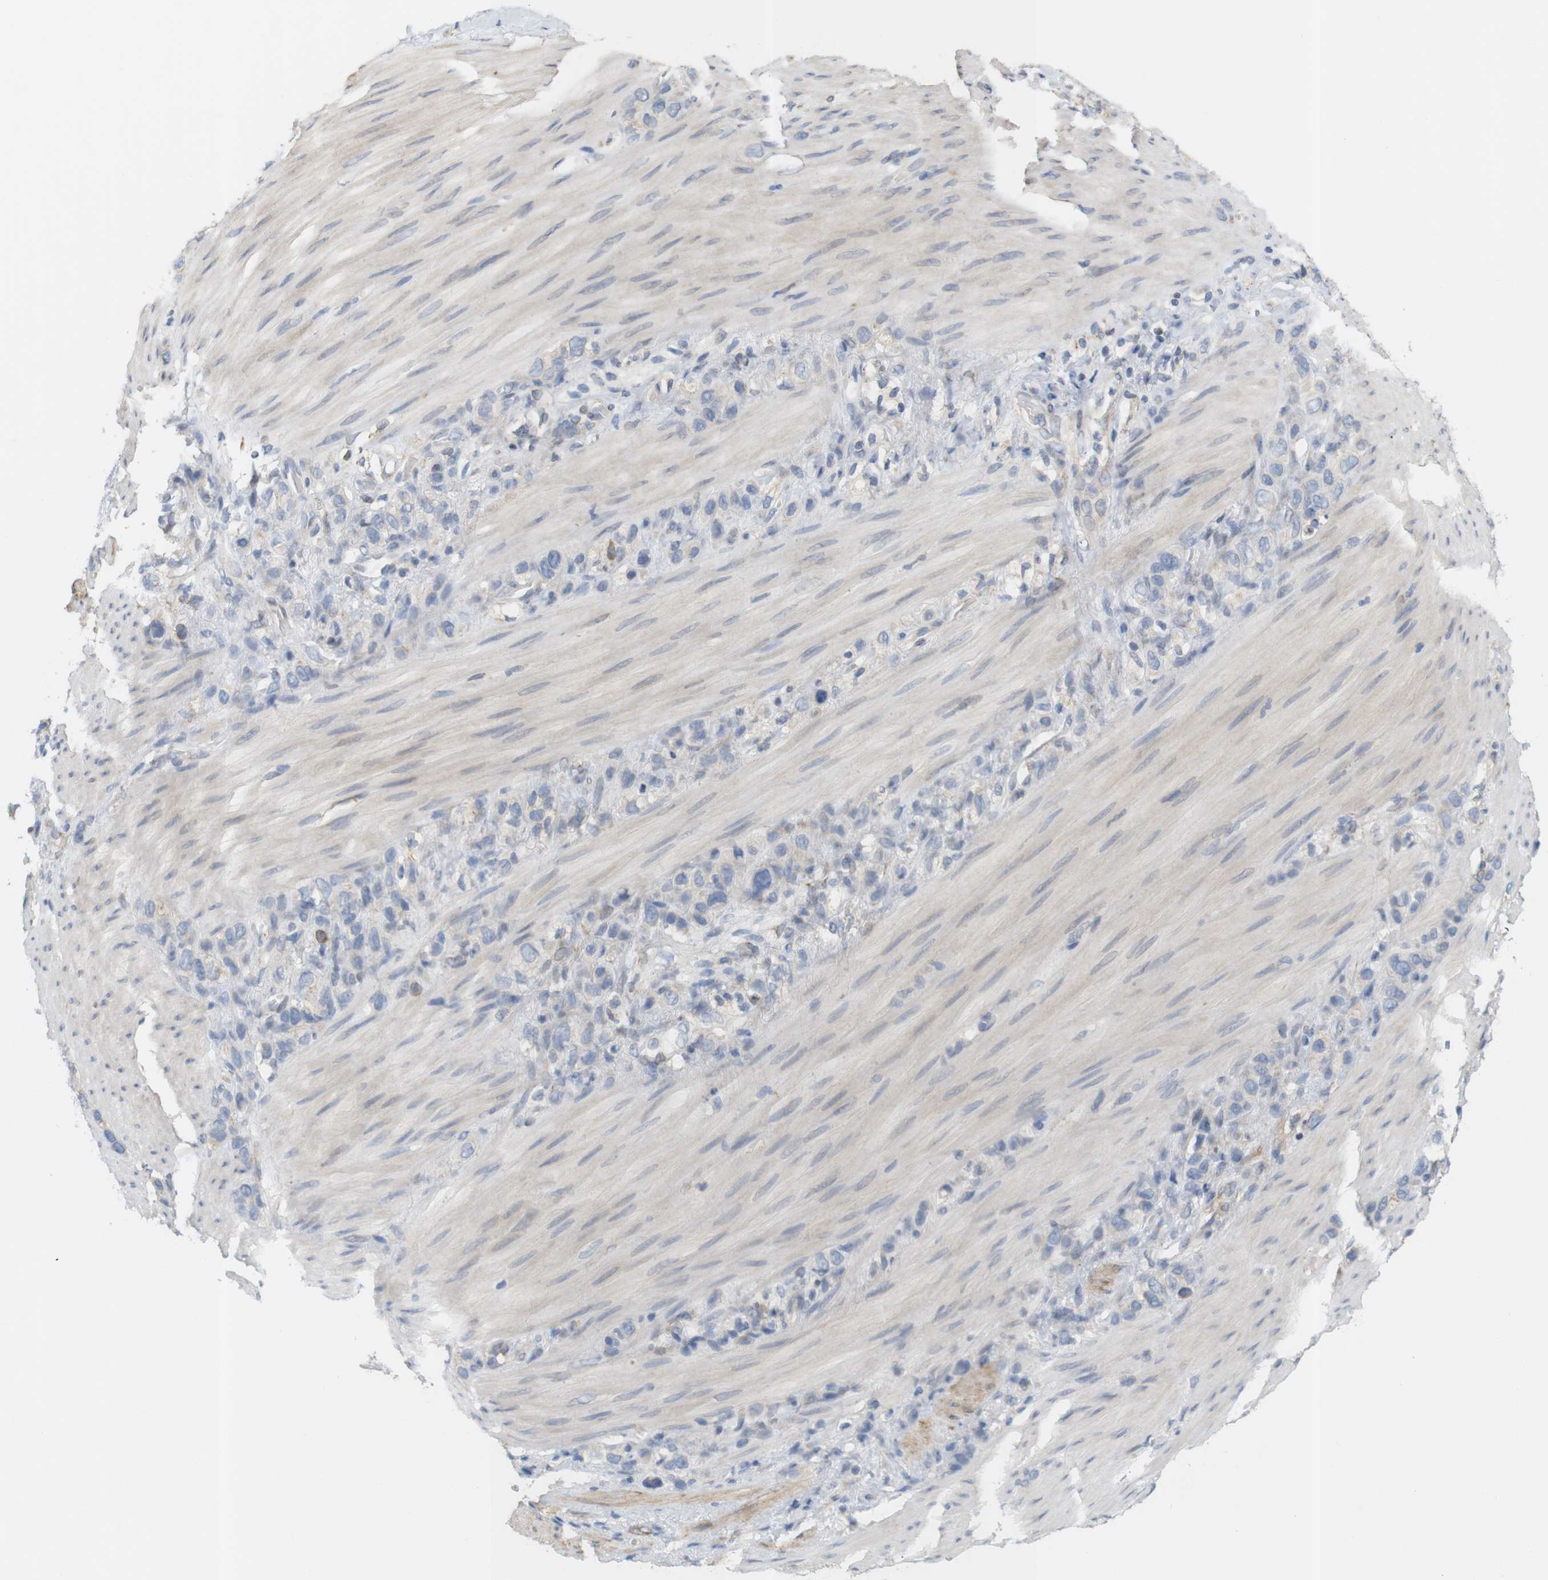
{"staining": {"intensity": "negative", "quantity": "none", "location": "none"}, "tissue": "stomach cancer", "cell_type": "Tumor cells", "image_type": "cancer", "snomed": [{"axis": "morphology", "description": "Adenocarcinoma, NOS"}, {"axis": "morphology", "description": "Adenocarcinoma, High grade"}, {"axis": "topography", "description": "Stomach, upper"}, {"axis": "topography", "description": "Stomach, lower"}], "caption": "A photomicrograph of stomach cancer (adenocarcinoma) stained for a protein displays no brown staining in tumor cells.", "gene": "ITPR1", "patient": {"sex": "female", "age": 65}}